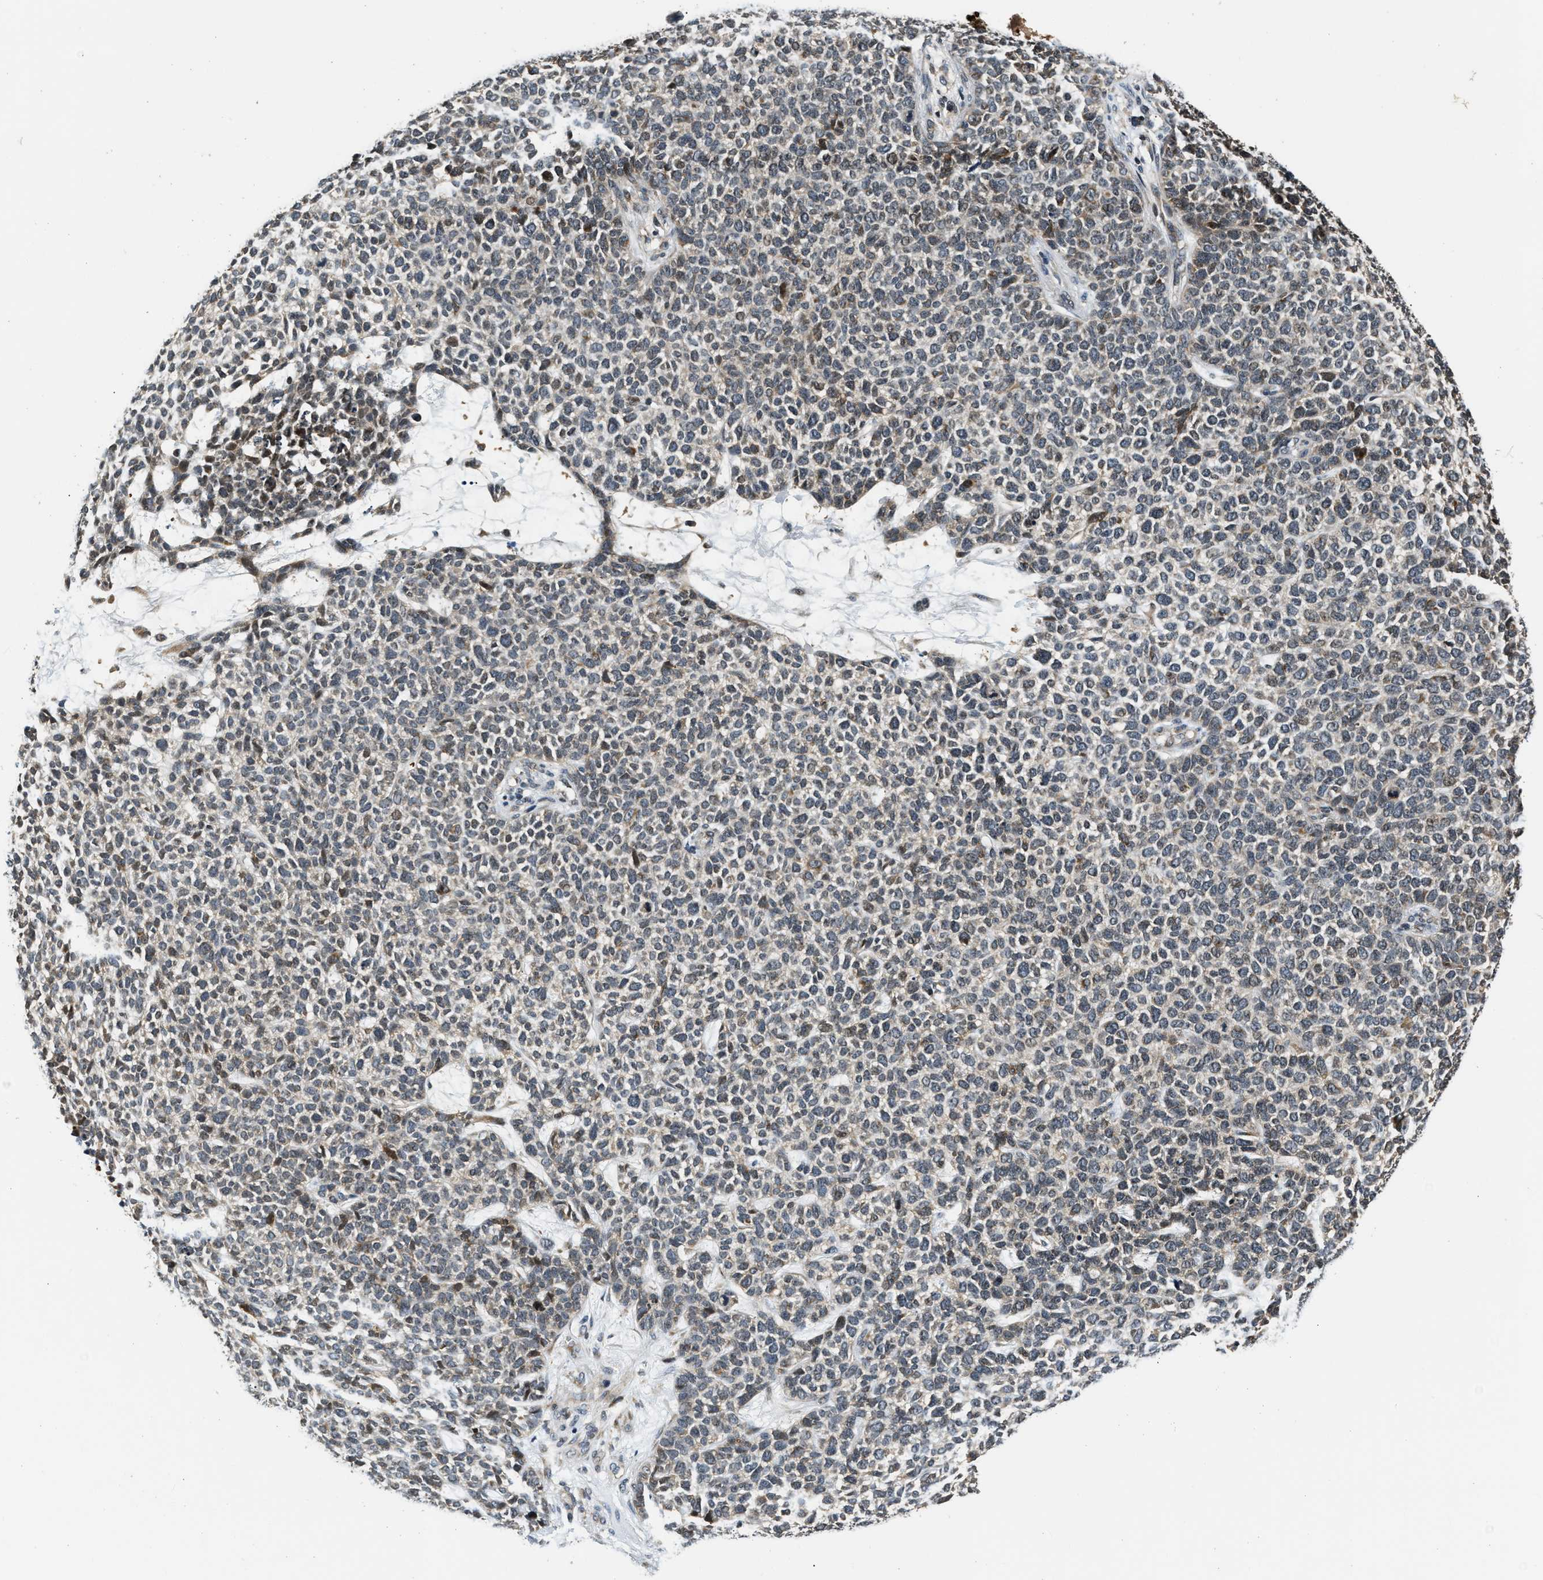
{"staining": {"intensity": "weak", "quantity": "<25%", "location": "cytoplasmic/membranous"}, "tissue": "skin cancer", "cell_type": "Tumor cells", "image_type": "cancer", "snomed": [{"axis": "morphology", "description": "Basal cell carcinoma"}, {"axis": "topography", "description": "Skin"}], "caption": "DAB immunohistochemical staining of skin cancer shows no significant positivity in tumor cells.", "gene": "EXTL2", "patient": {"sex": "female", "age": 84}}